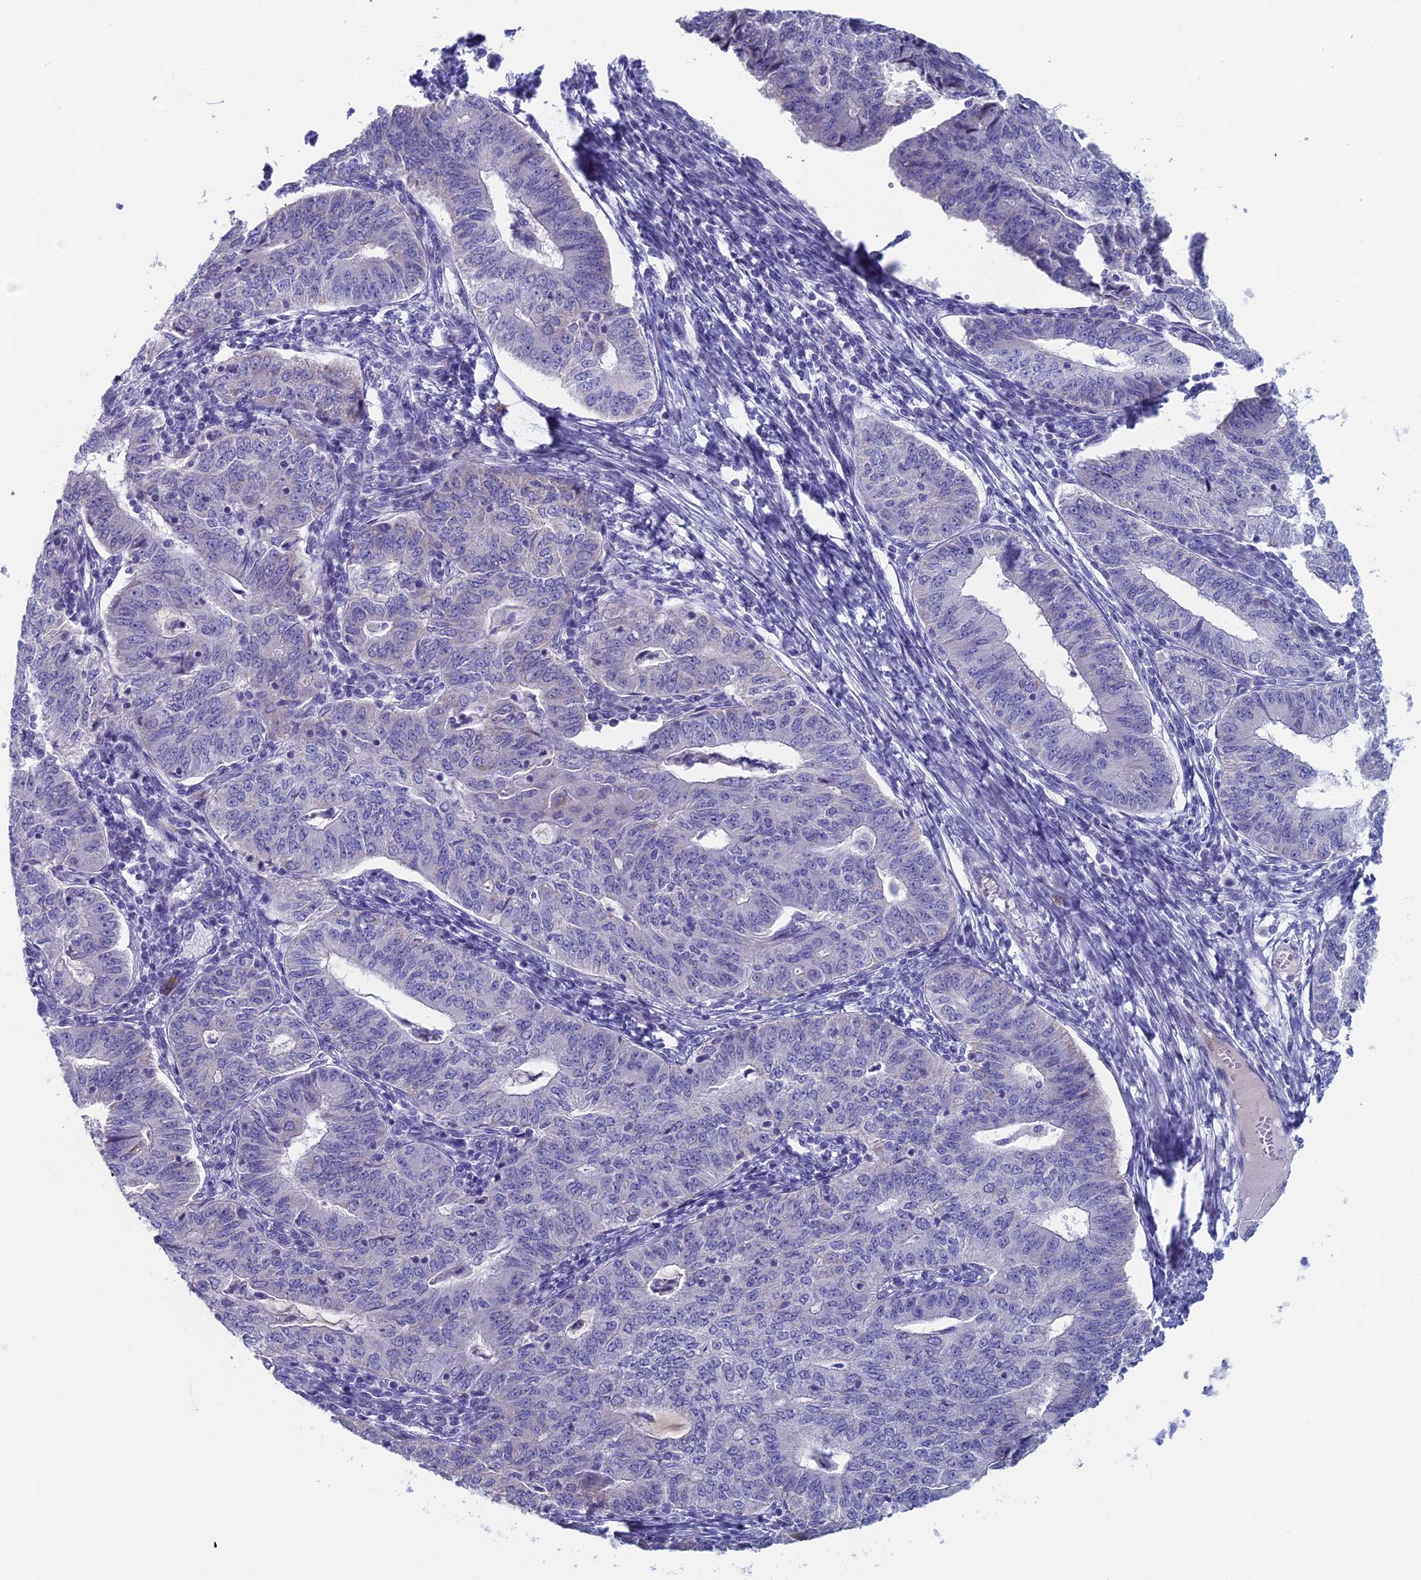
{"staining": {"intensity": "negative", "quantity": "none", "location": "none"}, "tissue": "endometrial cancer", "cell_type": "Tumor cells", "image_type": "cancer", "snomed": [{"axis": "morphology", "description": "Adenocarcinoma, NOS"}, {"axis": "topography", "description": "Endometrium"}], "caption": "IHC of endometrial cancer (adenocarcinoma) shows no expression in tumor cells.", "gene": "NIBAN3", "patient": {"sex": "female", "age": 32}}